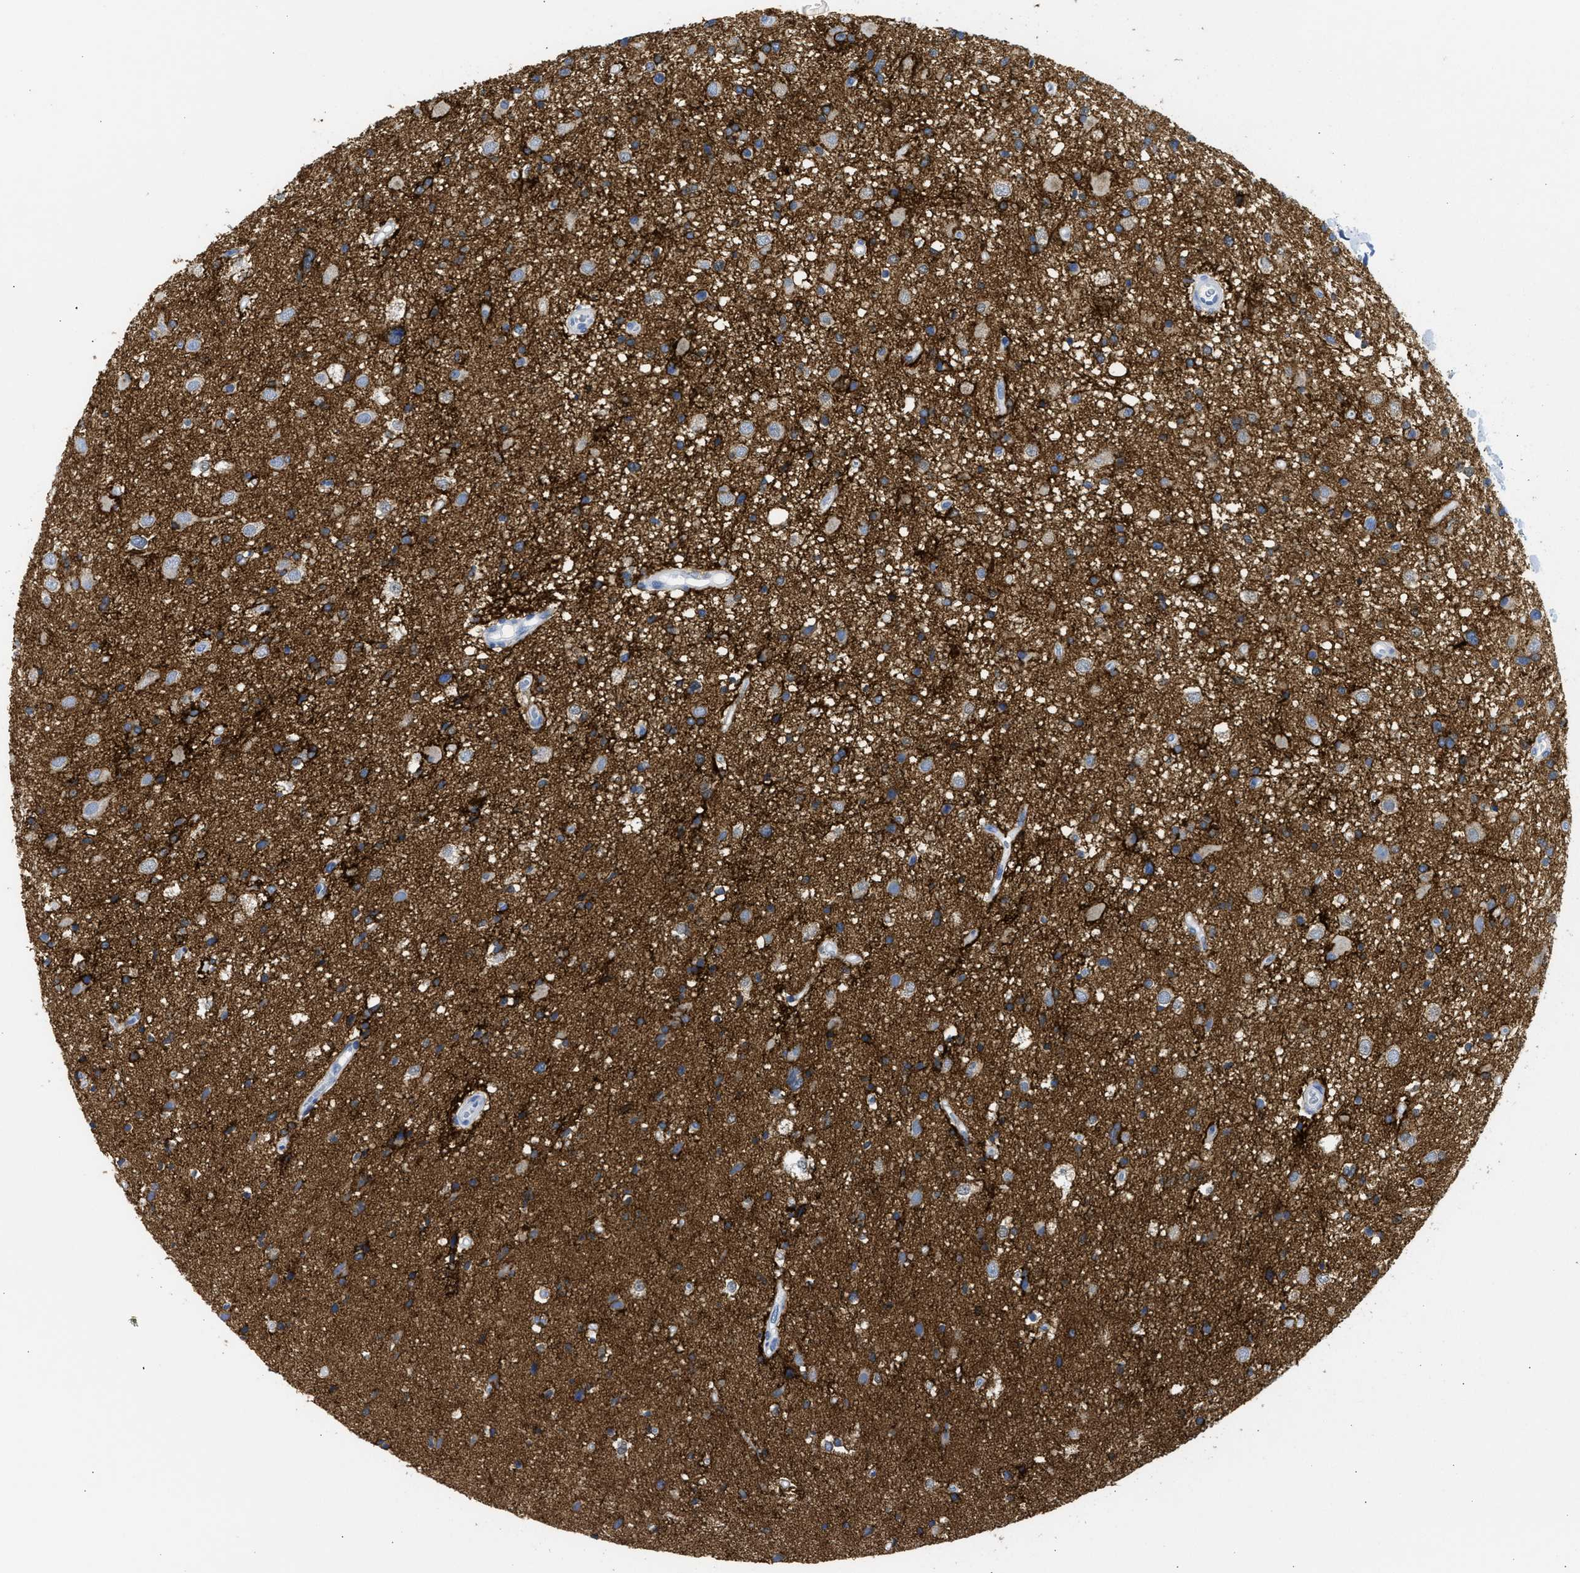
{"staining": {"intensity": "strong", "quantity": ">75%", "location": "cytoplasmic/membranous"}, "tissue": "glioma", "cell_type": "Tumor cells", "image_type": "cancer", "snomed": [{"axis": "morphology", "description": "Glioma, malignant, High grade"}, {"axis": "topography", "description": "Brain"}], "caption": "Malignant glioma (high-grade) tissue displays strong cytoplasmic/membranous expression in approximately >75% of tumor cells, visualized by immunohistochemistry.", "gene": "NCAM1", "patient": {"sex": "male", "age": 33}}